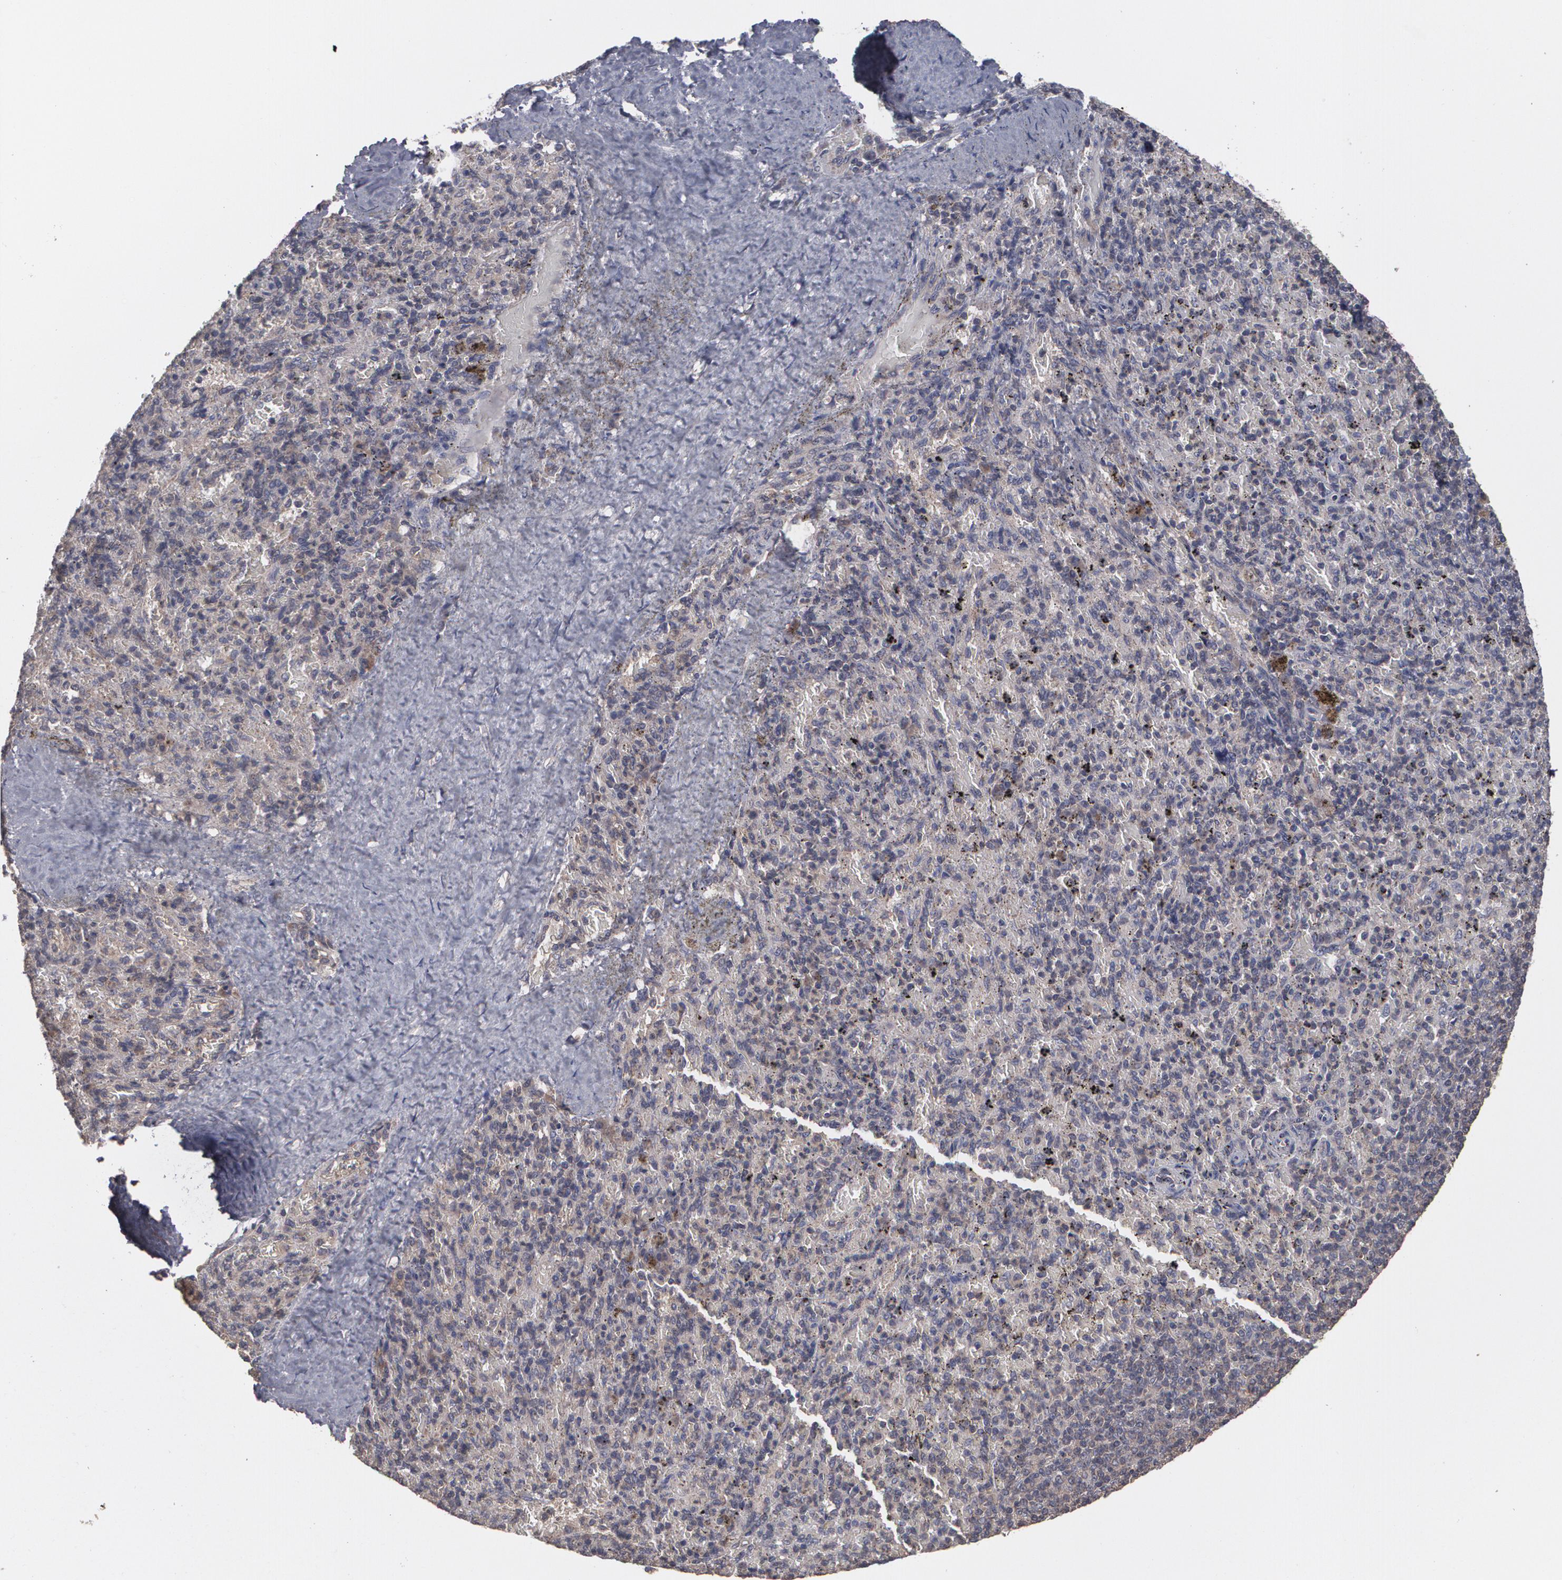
{"staining": {"intensity": "weak", "quantity": ">75%", "location": "cytoplasmic/membranous"}, "tissue": "spleen", "cell_type": "Cells in red pulp", "image_type": "normal", "snomed": [{"axis": "morphology", "description": "Normal tissue, NOS"}, {"axis": "topography", "description": "Spleen"}], "caption": "Immunohistochemical staining of normal human spleen displays >75% levels of weak cytoplasmic/membranous protein expression in about >75% of cells in red pulp.", "gene": "ARF6", "patient": {"sex": "female", "age": 43}}